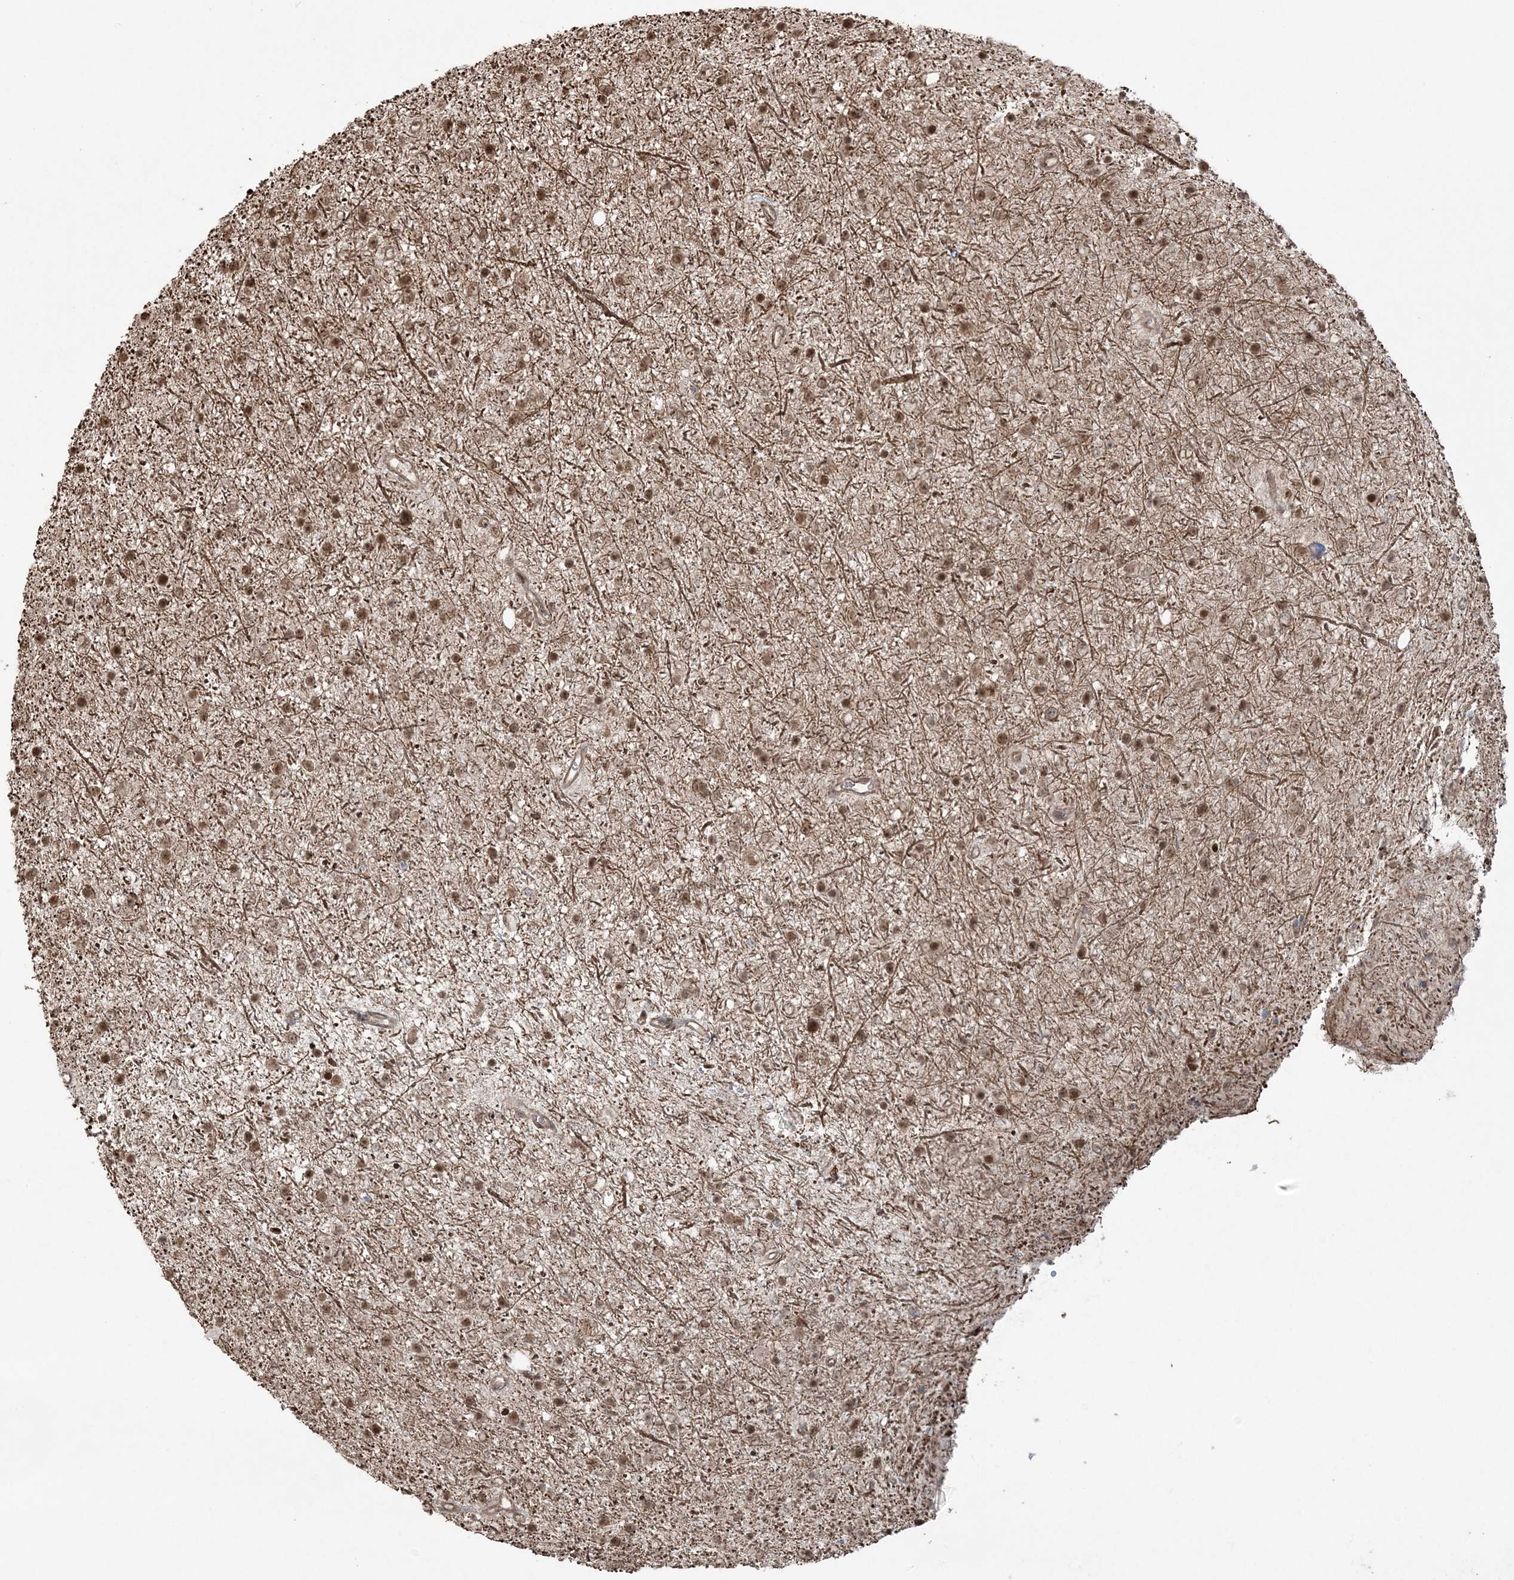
{"staining": {"intensity": "moderate", "quantity": ">75%", "location": "nuclear"}, "tissue": "glioma", "cell_type": "Tumor cells", "image_type": "cancer", "snomed": [{"axis": "morphology", "description": "Glioma, malignant, Low grade"}, {"axis": "topography", "description": "Cerebral cortex"}], "caption": "Immunohistochemical staining of glioma exhibits medium levels of moderate nuclear staining in about >75% of tumor cells.", "gene": "ZNF839", "patient": {"sex": "female", "age": 39}}